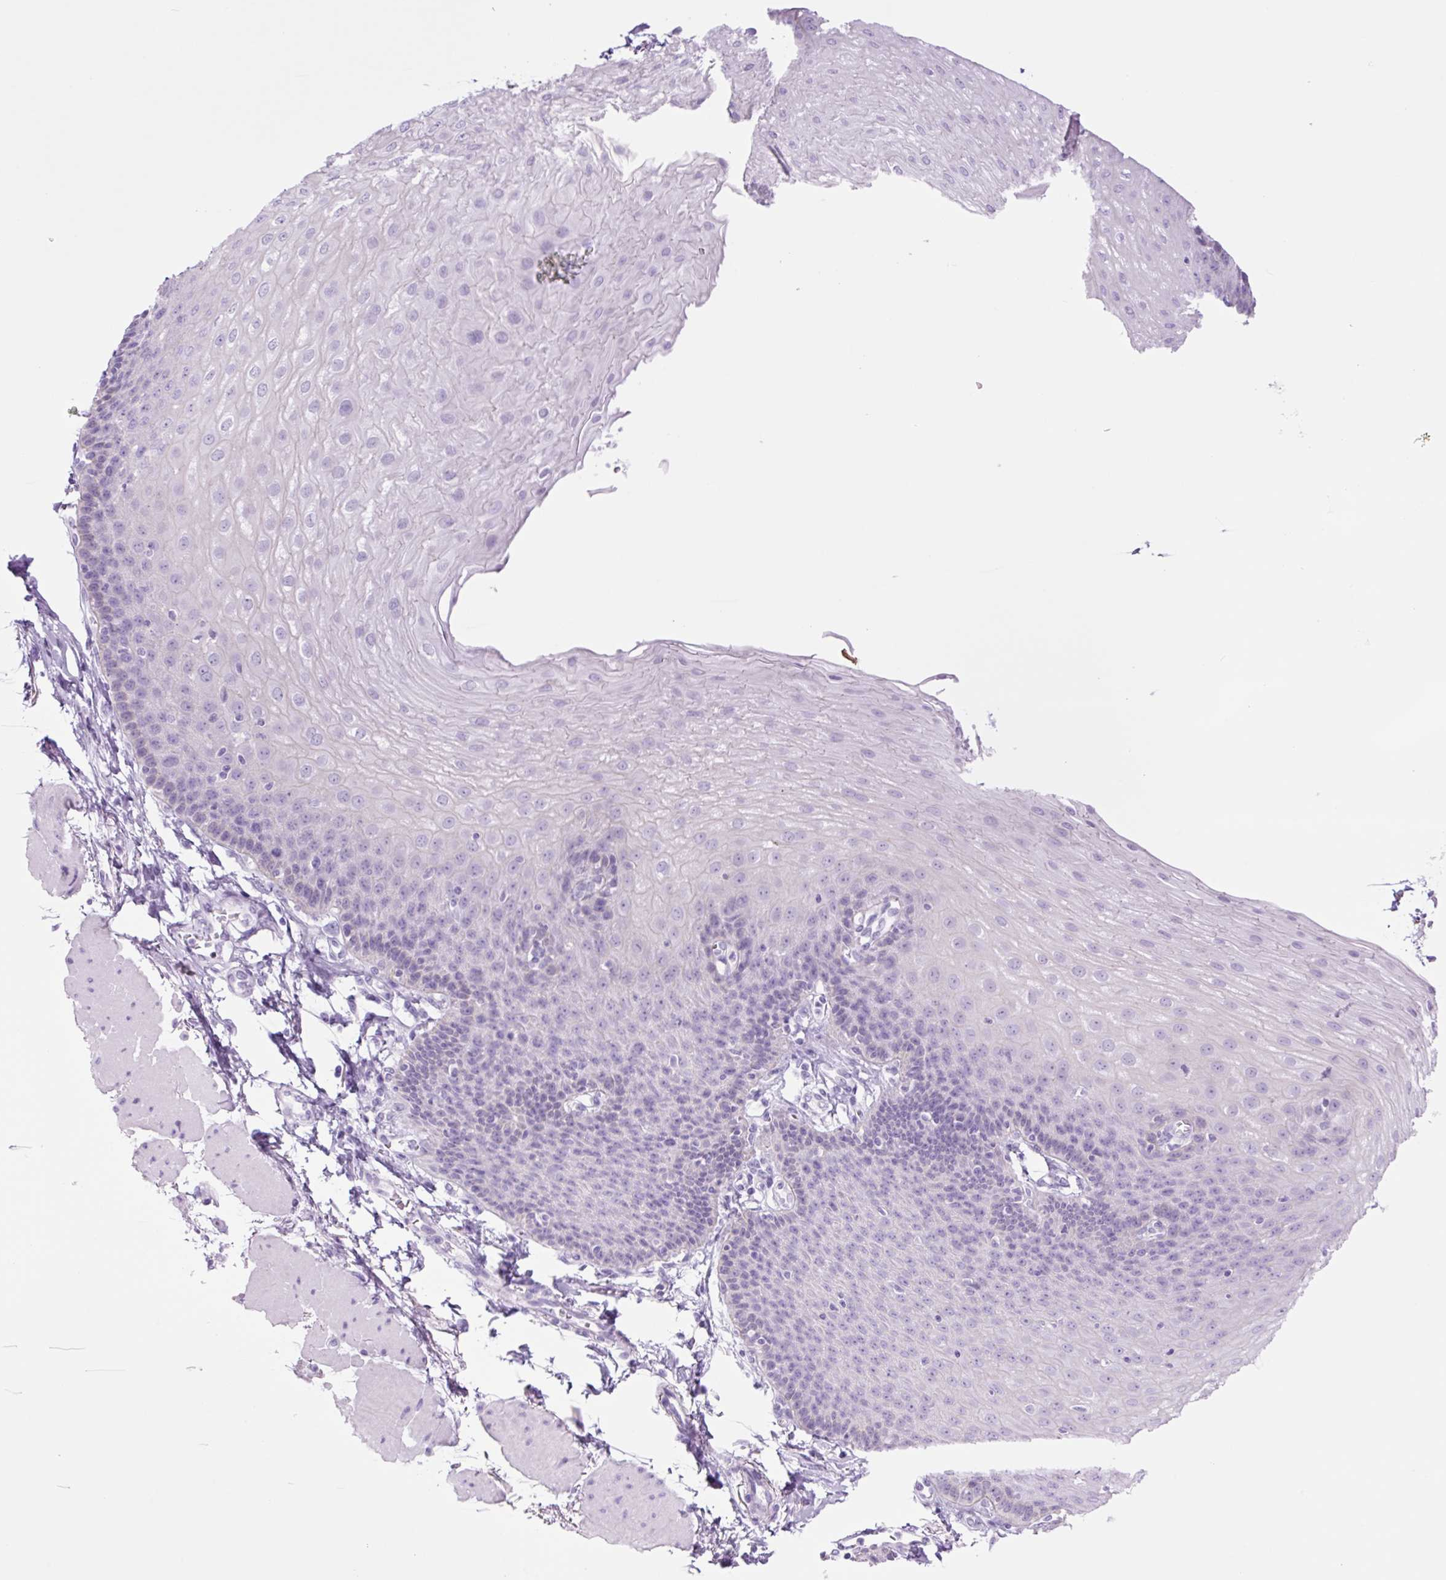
{"staining": {"intensity": "negative", "quantity": "none", "location": "none"}, "tissue": "esophagus", "cell_type": "Squamous epithelial cells", "image_type": "normal", "snomed": [{"axis": "morphology", "description": "Normal tissue, NOS"}, {"axis": "topography", "description": "Esophagus"}], "caption": "This is an immunohistochemistry (IHC) histopathology image of unremarkable esophagus. There is no positivity in squamous epithelial cells.", "gene": "TFF2", "patient": {"sex": "female", "age": 81}}